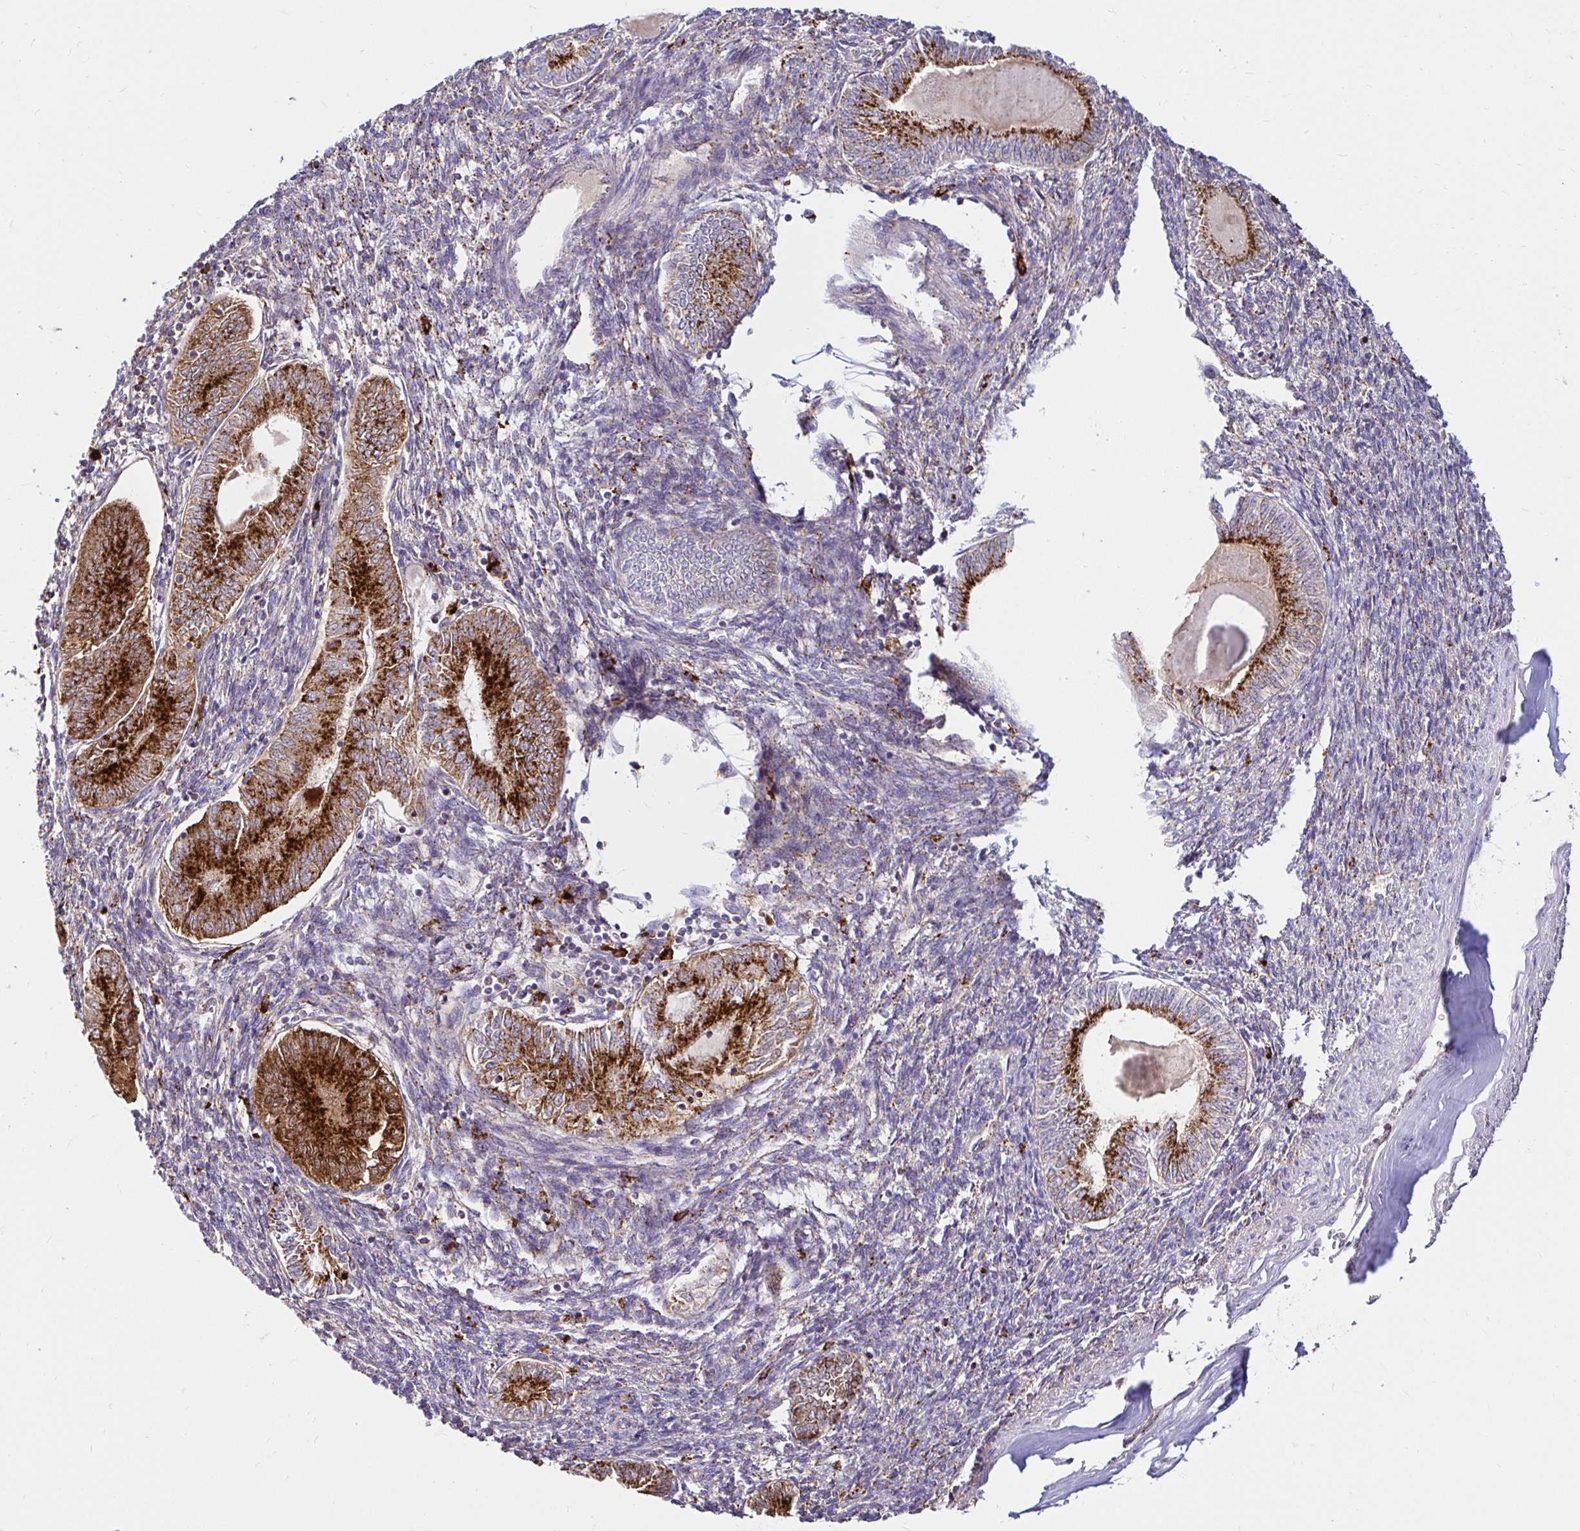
{"staining": {"intensity": "strong", "quantity": "25%-75%", "location": "cytoplasmic/membranous"}, "tissue": "endometrial cancer", "cell_type": "Tumor cells", "image_type": "cancer", "snomed": [{"axis": "morphology", "description": "Carcinoma, NOS"}, {"axis": "topography", "description": "Uterus"}], "caption": "An immunohistochemistry (IHC) image of neoplastic tissue is shown. Protein staining in brown highlights strong cytoplasmic/membranous positivity in endometrial cancer within tumor cells.", "gene": "FUCA1", "patient": {"sex": "female", "age": 76}}